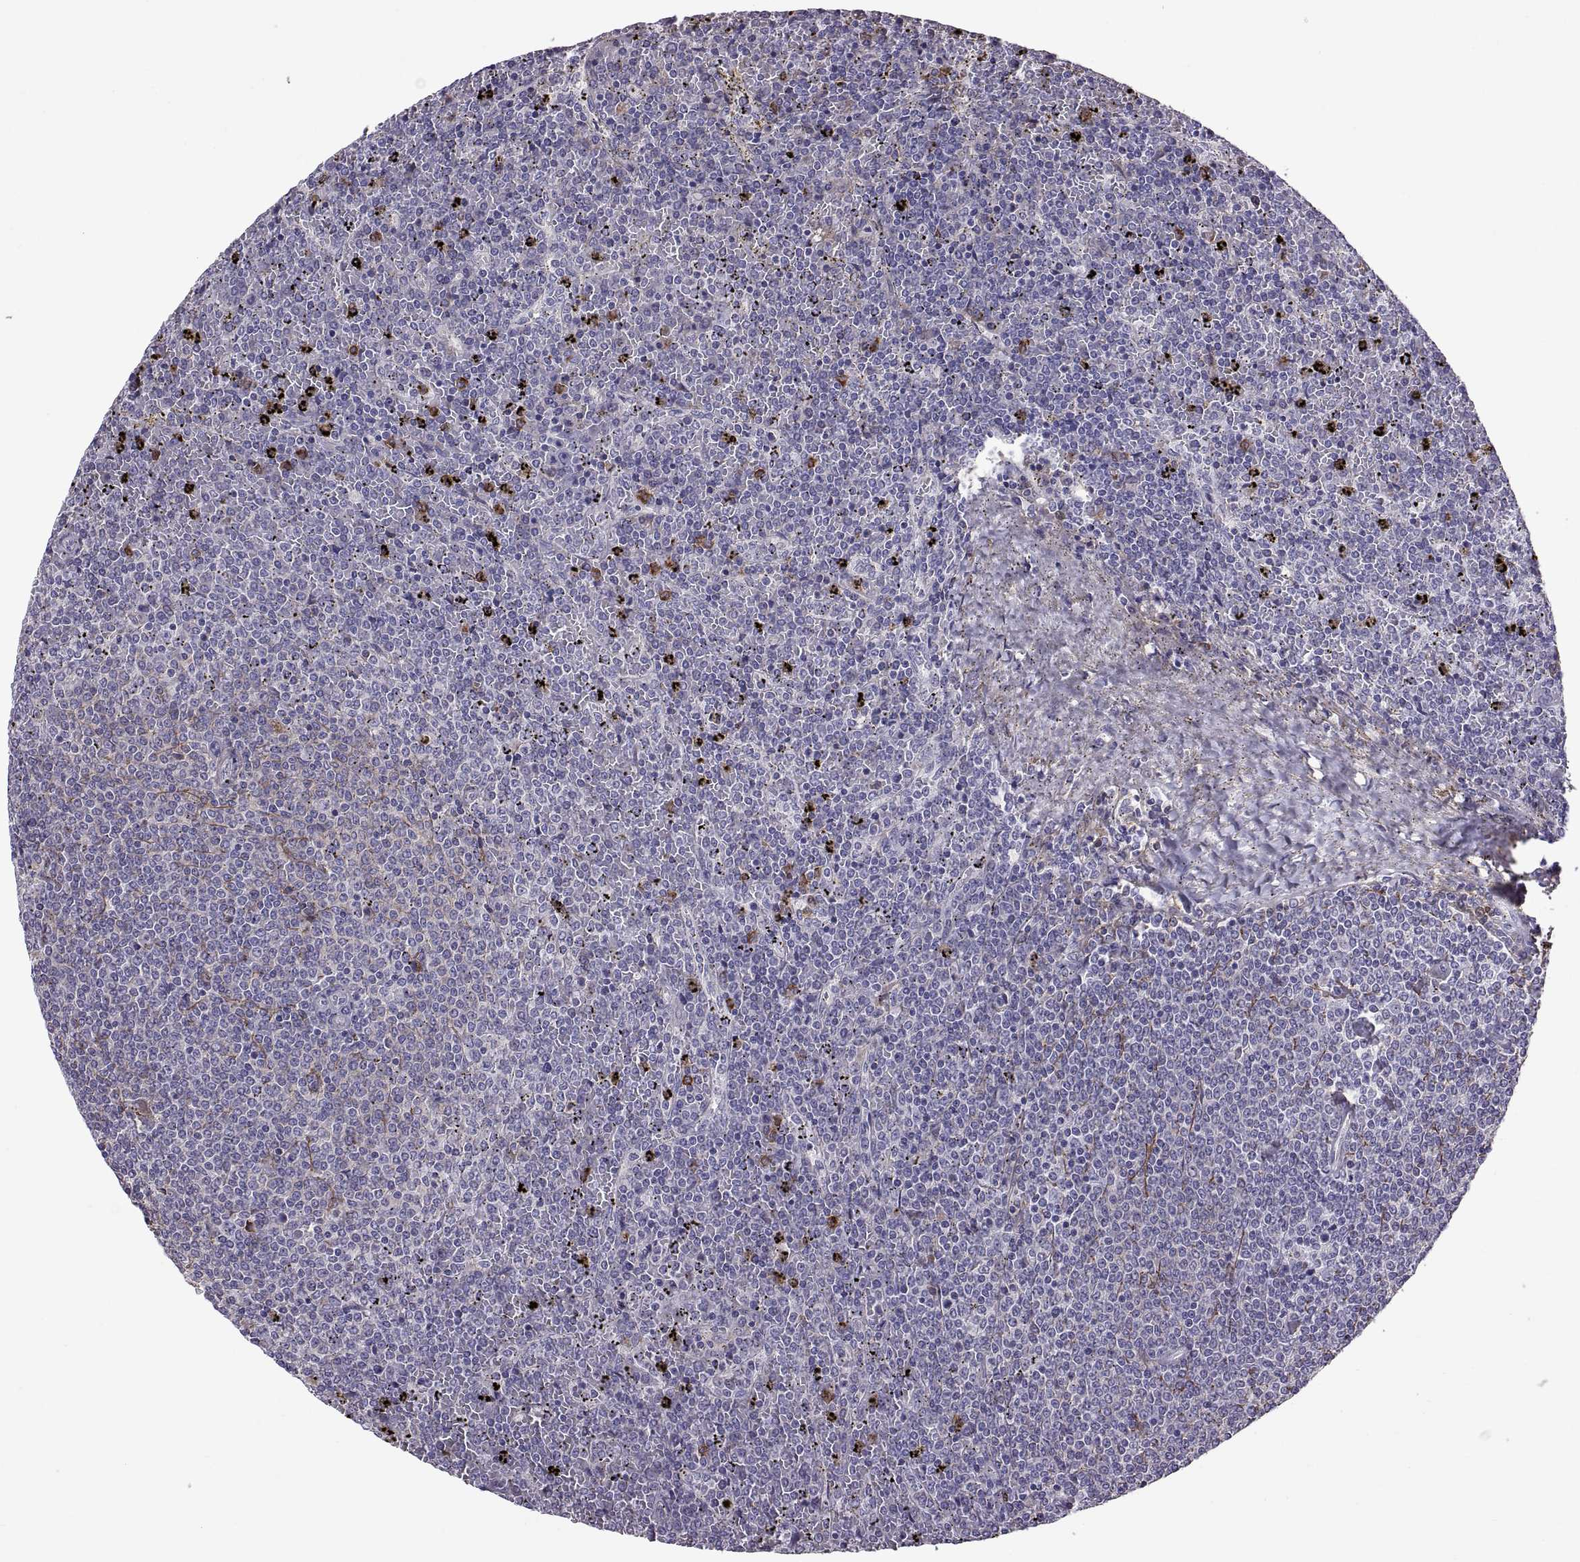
{"staining": {"intensity": "negative", "quantity": "none", "location": "none"}, "tissue": "lymphoma", "cell_type": "Tumor cells", "image_type": "cancer", "snomed": [{"axis": "morphology", "description": "Malignant lymphoma, non-Hodgkin's type, Low grade"}, {"axis": "topography", "description": "Spleen"}], "caption": "Tumor cells show no significant positivity in malignant lymphoma, non-Hodgkin's type (low-grade).", "gene": "EMILIN2", "patient": {"sex": "female", "age": 77}}